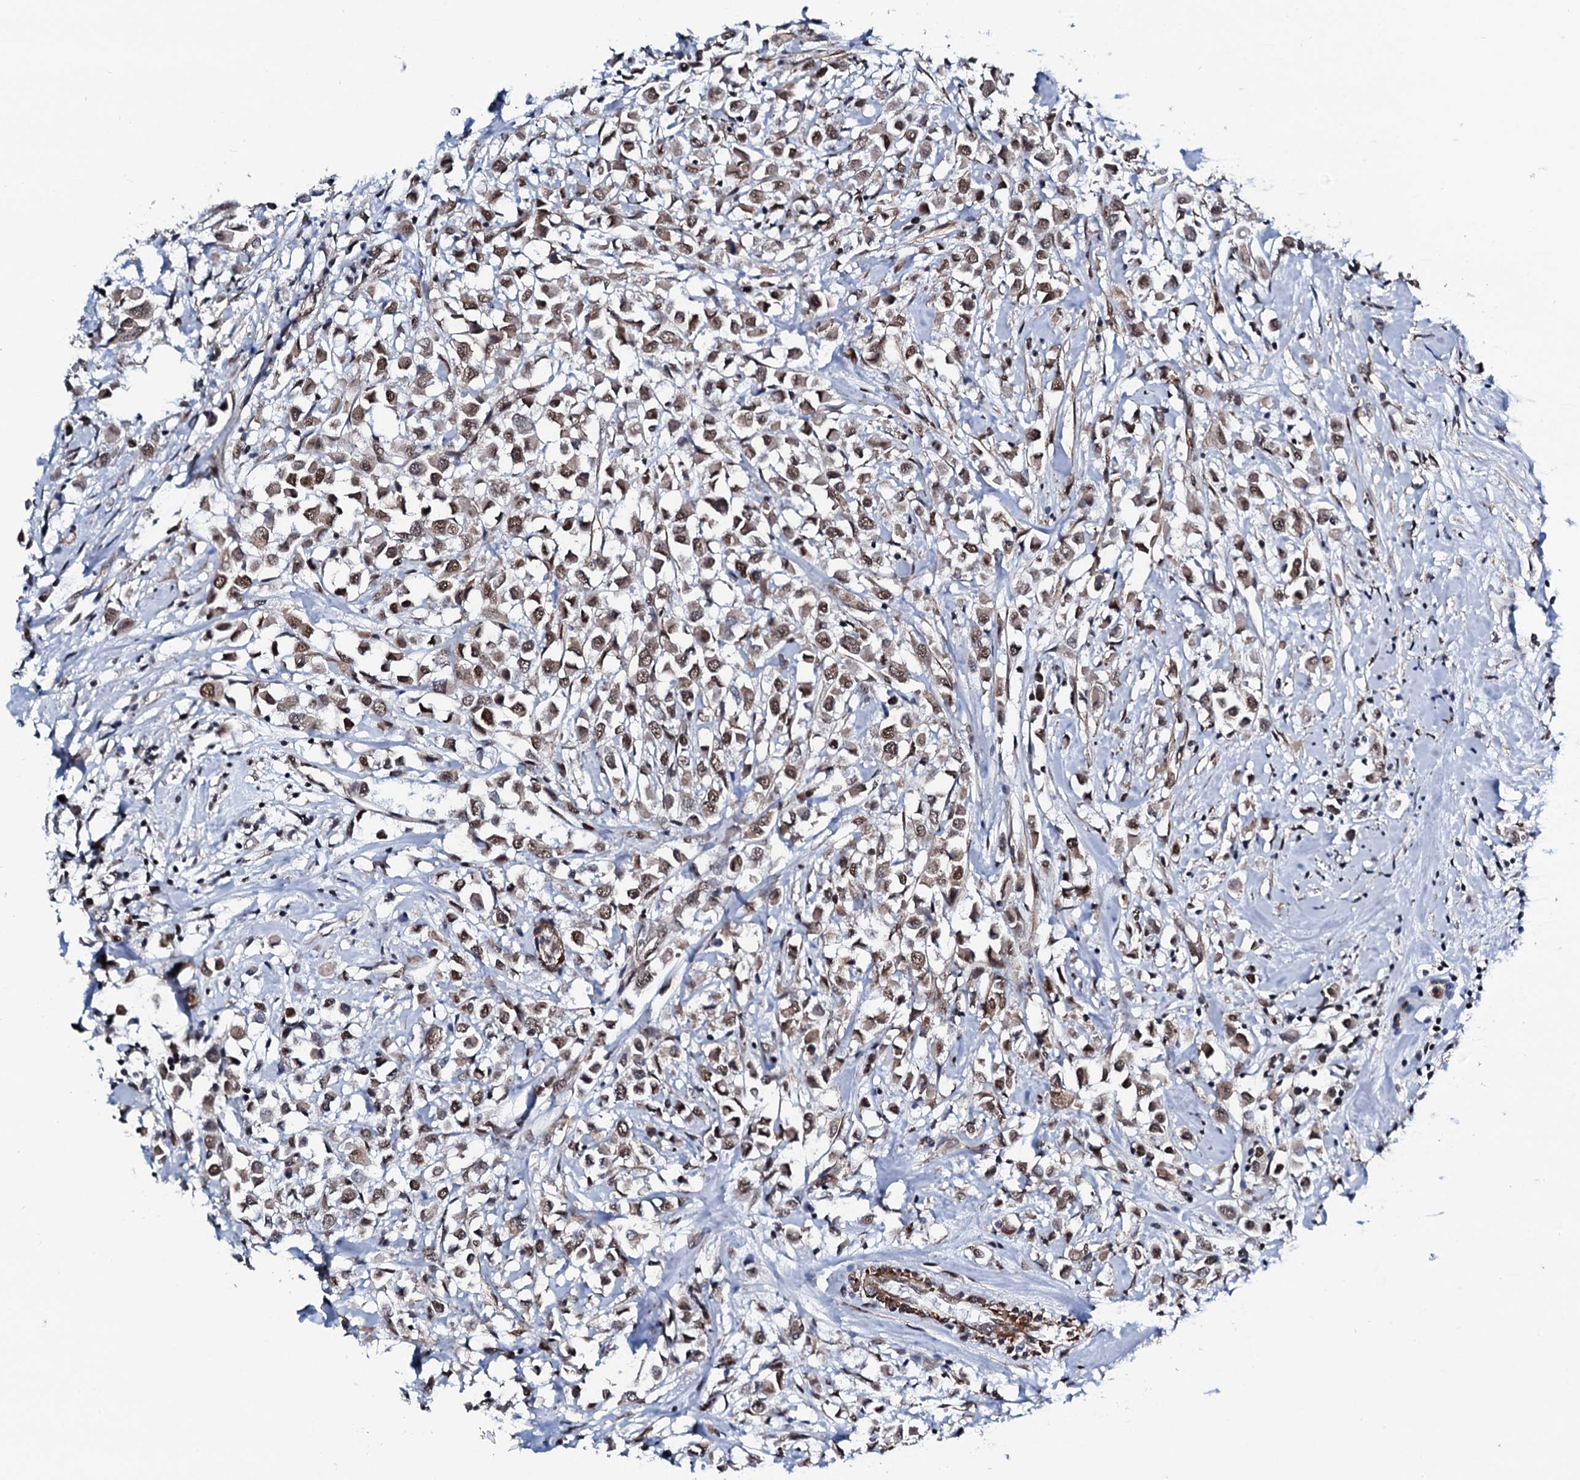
{"staining": {"intensity": "moderate", "quantity": ">75%", "location": "nuclear"}, "tissue": "breast cancer", "cell_type": "Tumor cells", "image_type": "cancer", "snomed": [{"axis": "morphology", "description": "Duct carcinoma"}, {"axis": "topography", "description": "Breast"}], "caption": "Moderate nuclear positivity for a protein is seen in about >75% of tumor cells of breast cancer using immunohistochemistry.", "gene": "CWC15", "patient": {"sex": "female", "age": 87}}